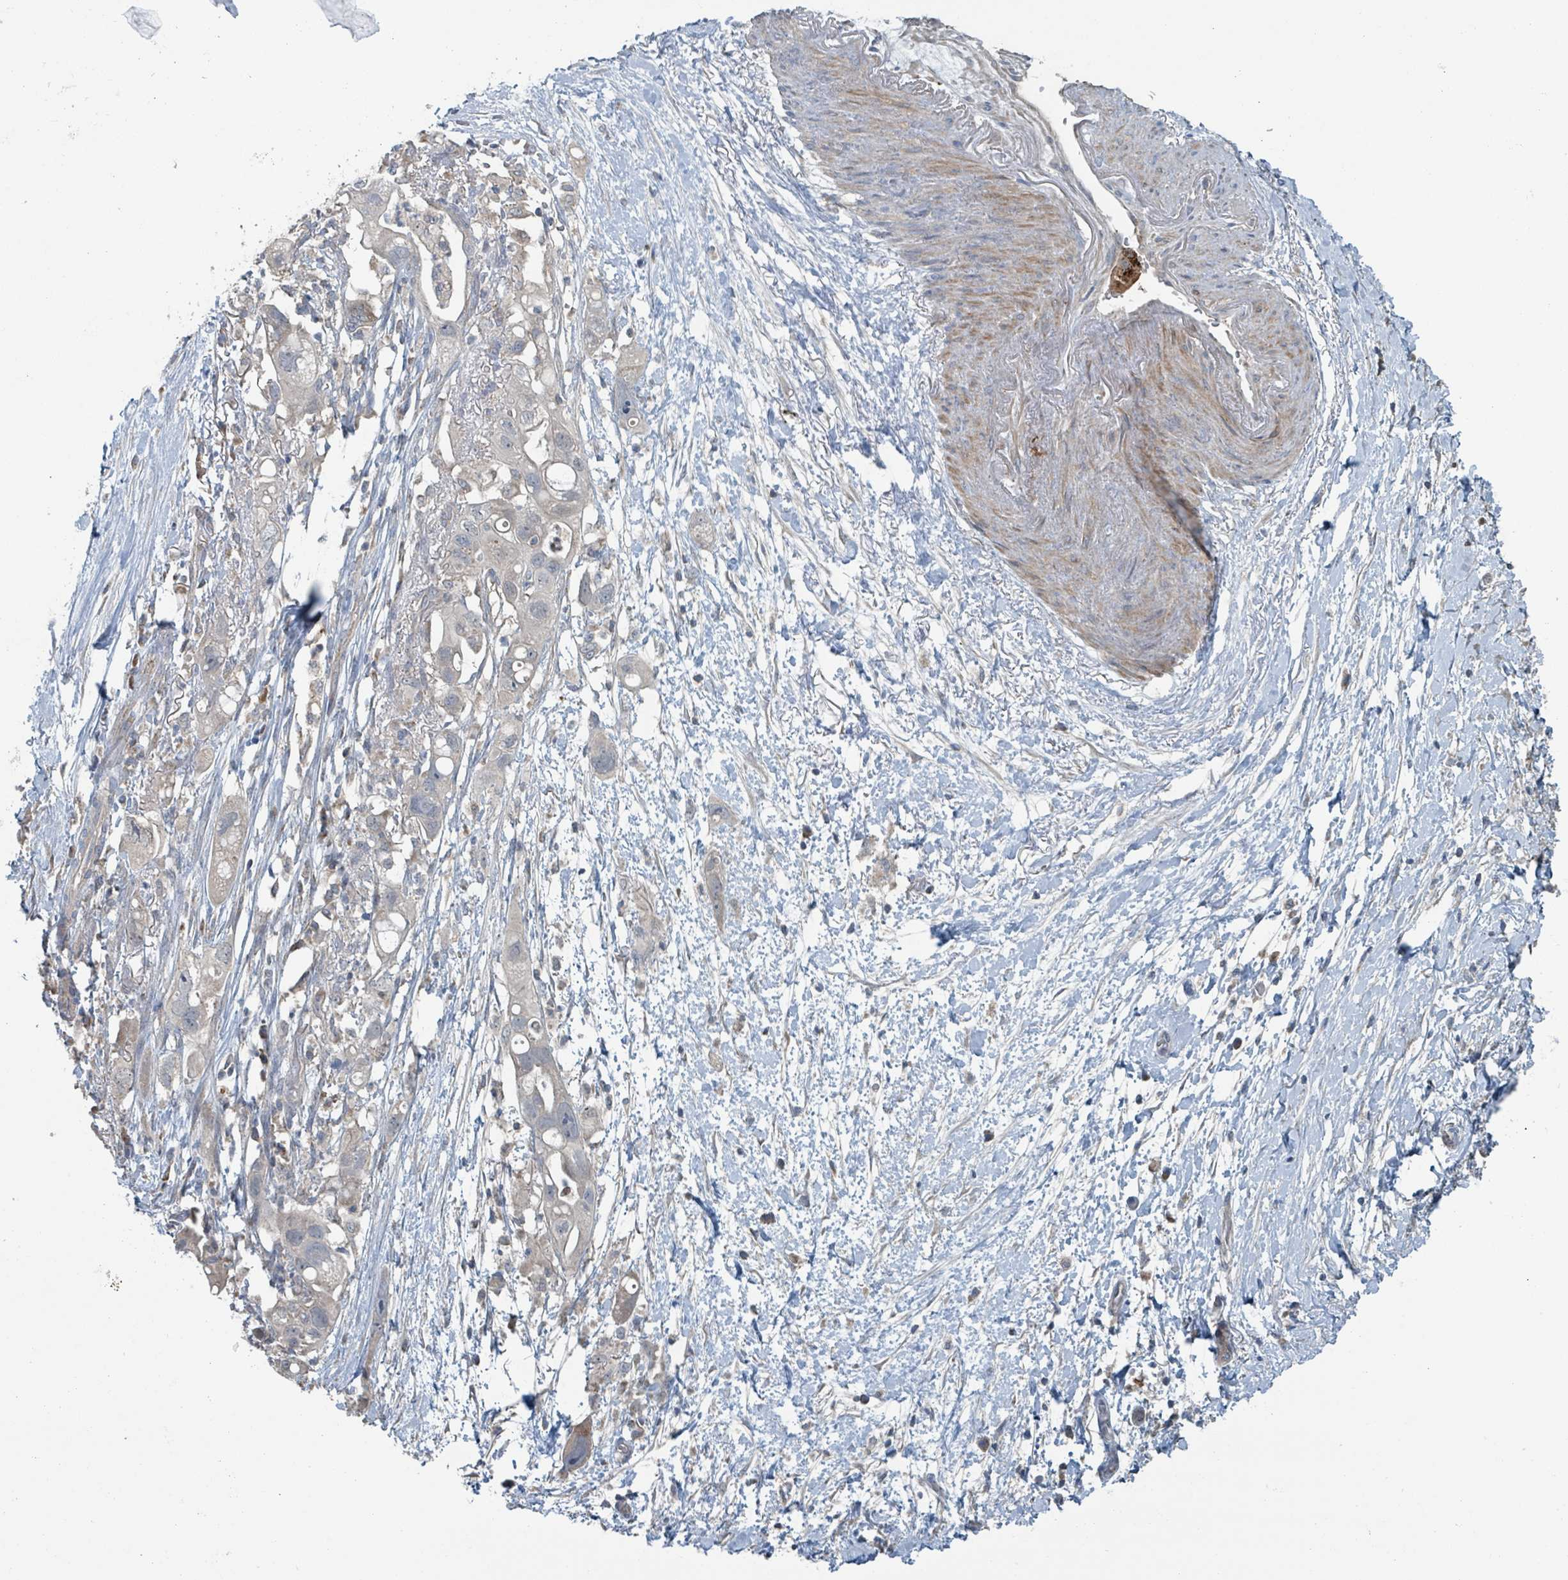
{"staining": {"intensity": "weak", "quantity": "25%-75%", "location": "cytoplasmic/membranous"}, "tissue": "pancreatic cancer", "cell_type": "Tumor cells", "image_type": "cancer", "snomed": [{"axis": "morphology", "description": "Adenocarcinoma, NOS"}, {"axis": "topography", "description": "Pancreas"}], "caption": "A low amount of weak cytoplasmic/membranous staining is appreciated in about 25%-75% of tumor cells in pancreatic cancer (adenocarcinoma) tissue.", "gene": "ACBD4", "patient": {"sex": "female", "age": 72}}